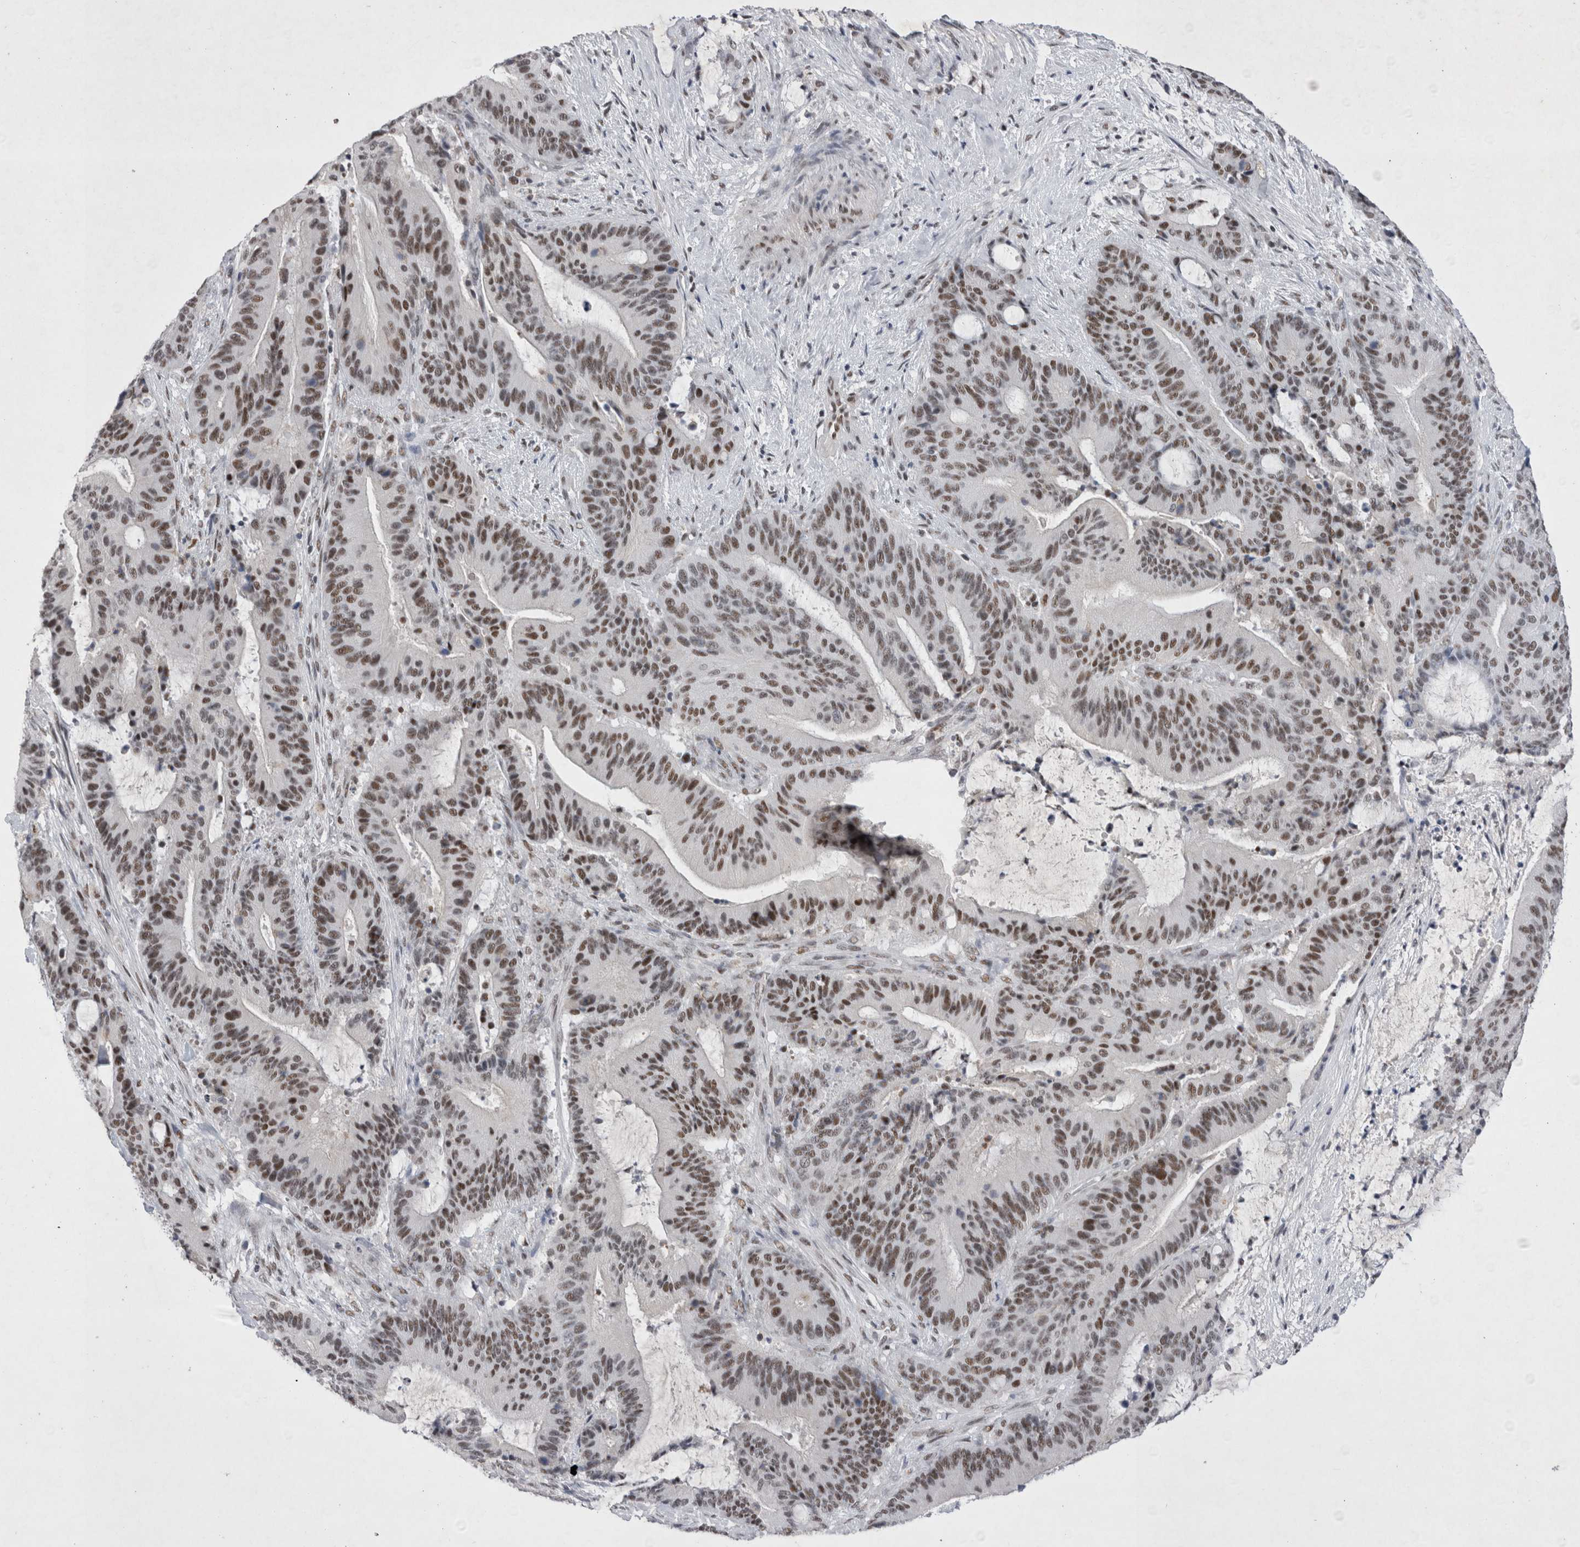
{"staining": {"intensity": "moderate", "quantity": ">75%", "location": "nuclear"}, "tissue": "liver cancer", "cell_type": "Tumor cells", "image_type": "cancer", "snomed": [{"axis": "morphology", "description": "Normal tissue, NOS"}, {"axis": "morphology", "description": "Cholangiocarcinoma"}, {"axis": "topography", "description": "Liver"}, {"axis": "topography", "description": "Peripheral nerve tissue"}], "caption": "Immunohistochemistry (IHC) of human liver cholangiocarcinoma displays medium levels of moderate nuclear expression in approximately >75% of tumor cells.", "gene": "RBM6", "patient": {"sex": "female", "age": 73}}